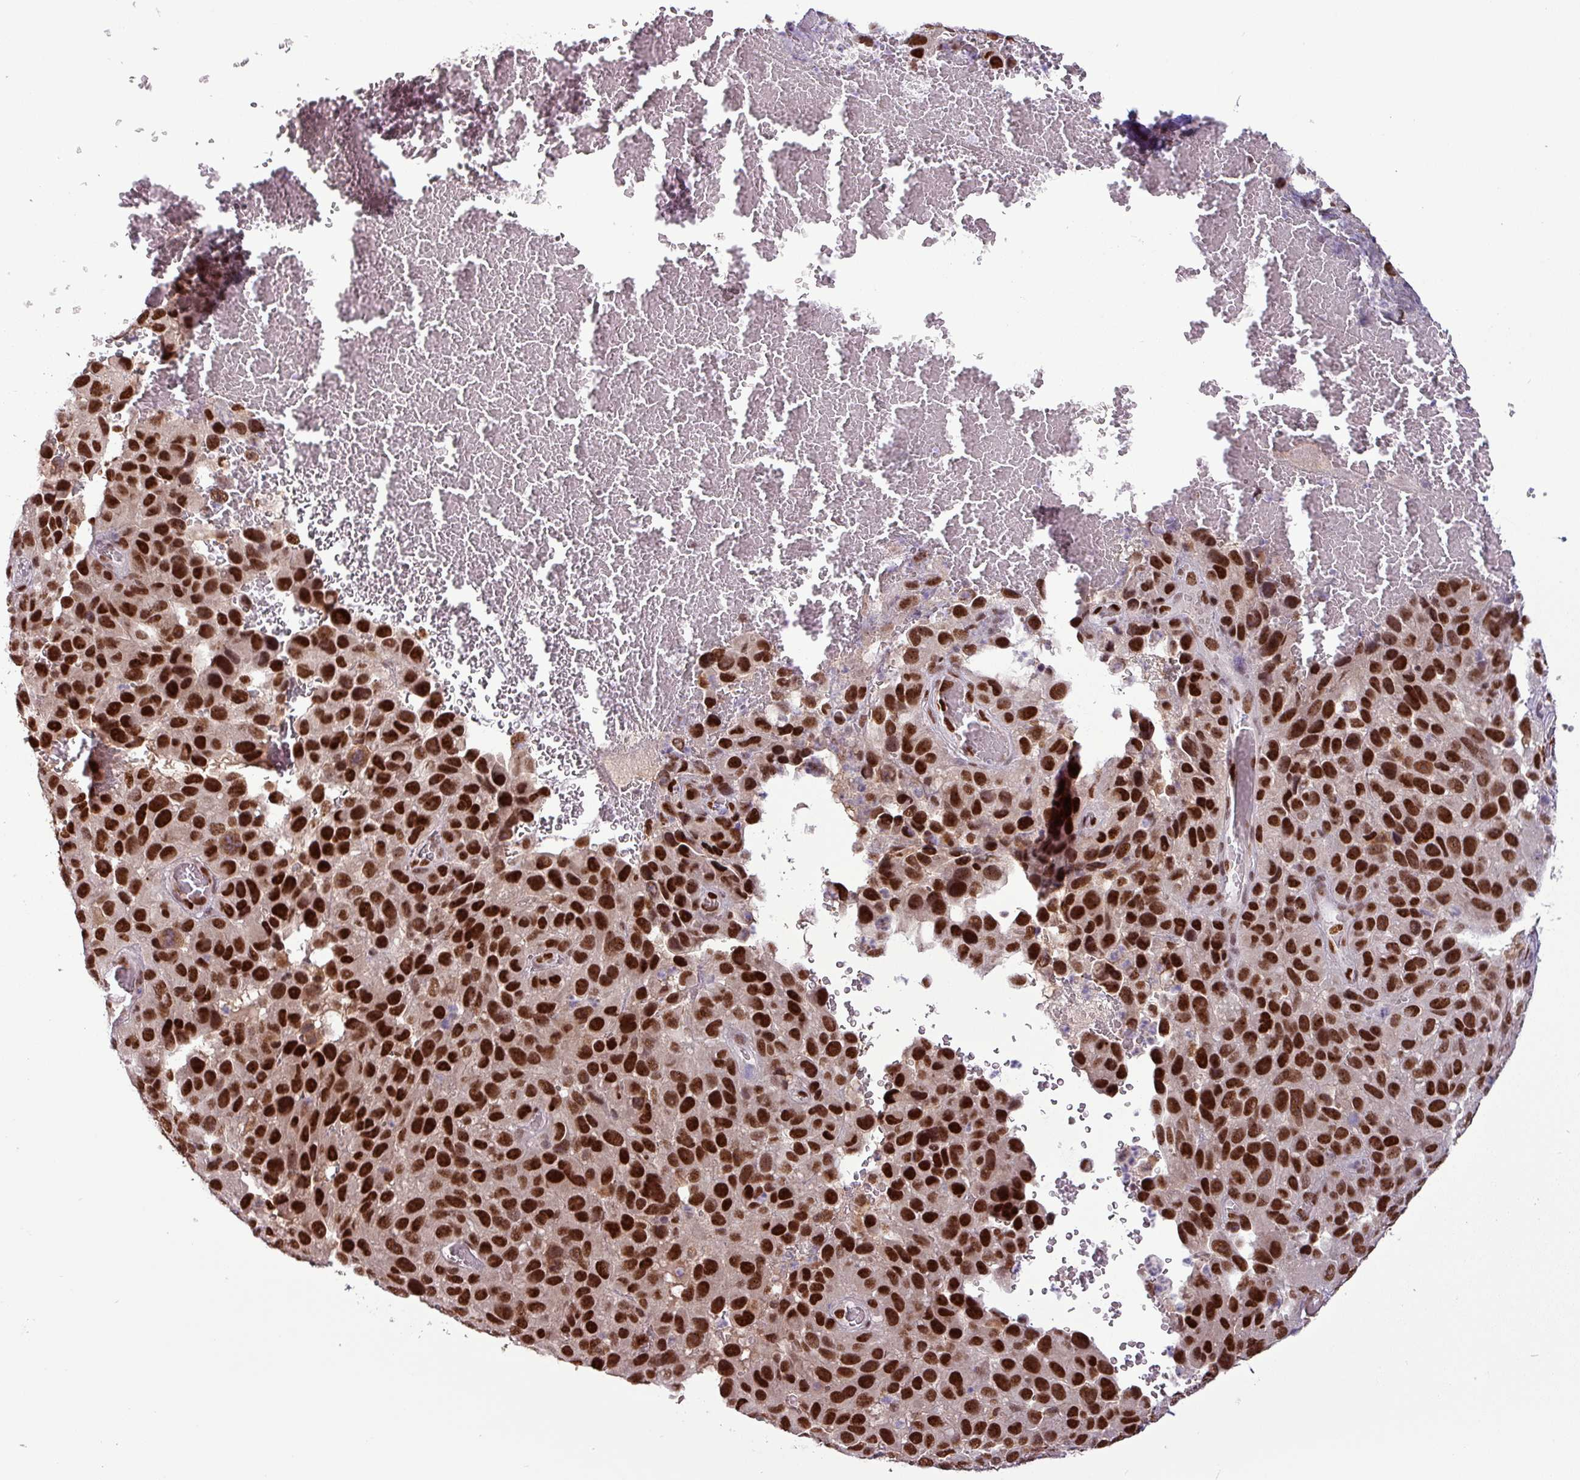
{"staining": {"intensity": "strong", "quantity": ">75%", "location": "nuclear"}, "tissue": "melanoma", "cell_type": "Tumor cells", "image_type": "cancer", "snomed": [{"axis": "morphology", "description": "Malignant melanoma, NOS"}, {"axis": "topography", "description": "Skin"}], "caption": "IHC image of human malignant melanoma stained for a protein (brown), which displays high levels of strong nuclear expression in about >75% of tumor cells.", "gene": "IRF2BPL", "patient": {"sex": "female", "age": 96}}